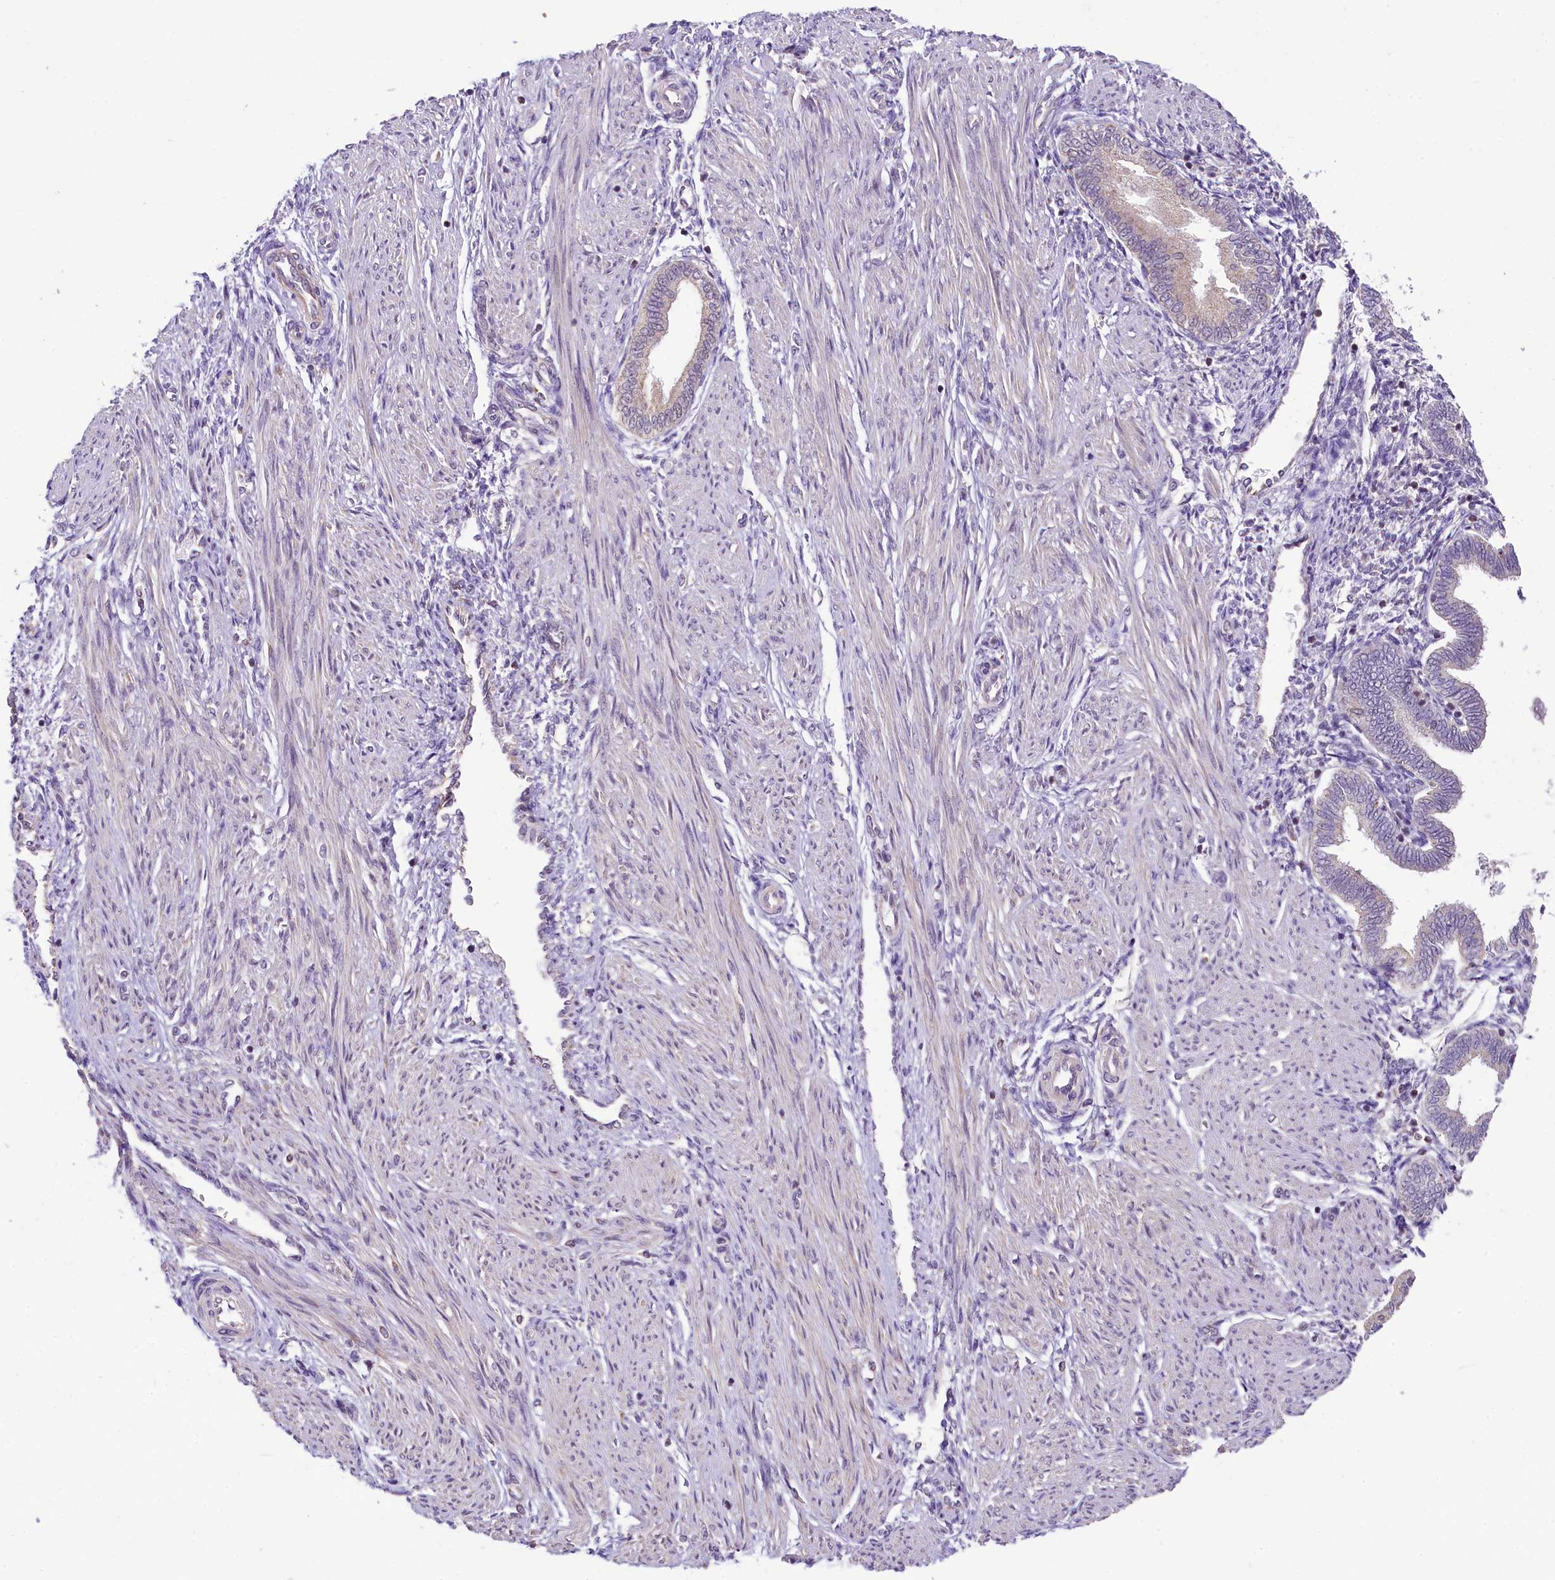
{"staining": {"intensity": "negative", "quantity": "none", "location": "none"}, "tissue": "endometrium", "cell_type": "Cells in endometrial stroma", "image_type": "normal", "snomed": [{"axis": "morphology", "description": "Normal tissue, NOS"}, {"axis": "topography", "description": "Endometrium"}], "caption": "A micrograph of endometrium stained for a protein demonstrates no brown staining in cells in endometrial stroma. (Brightfield microscopy of DAB IHC at high magnification).", "gene": "PAF1", "patient": {"sex": "female", "age": 53}}